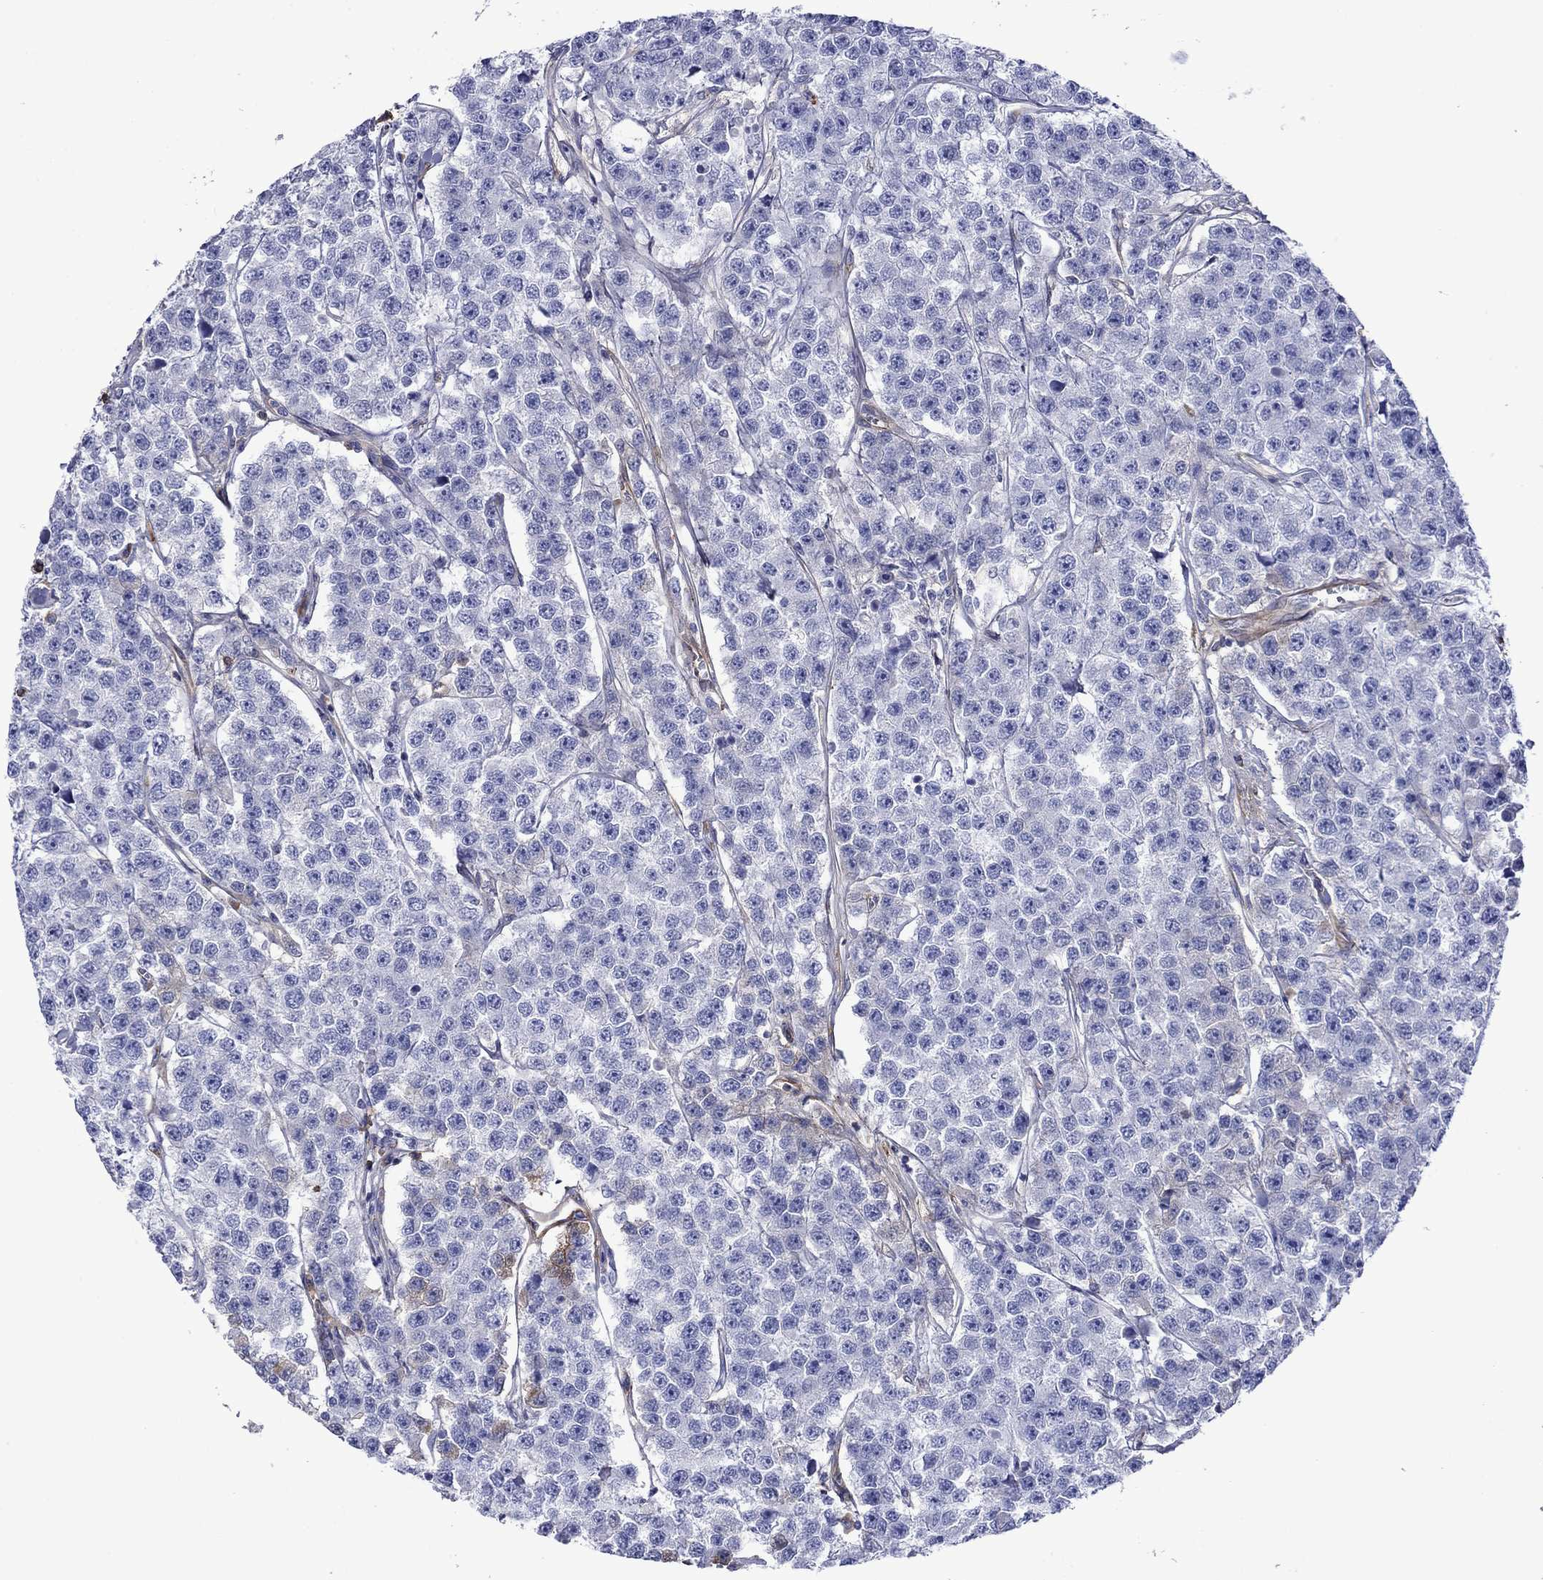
{"staining": {"intensity": "negative", "quantity": "none", "location": "none"}, "tissue": "testis cancer", "cell_type": "Tumor cells", "image_type": "cancer", "snomed": [{"axis": "morphology", "description": "Seminoma, NOS"}, {"axis": "topography", "description": "Testis"}], "caption": "Immunohistochemical staining of human seminoma (testis) displays no significant expression in tumor cells. Brightfield microscopy of immunohistochemistry stained with DAB (3,3'-diaminobenzidine) (brown) and hematoxylin (blue), captured at high magnification.", "gene": "HSPG2", "patient": {"sex": "male", "age": 59}}